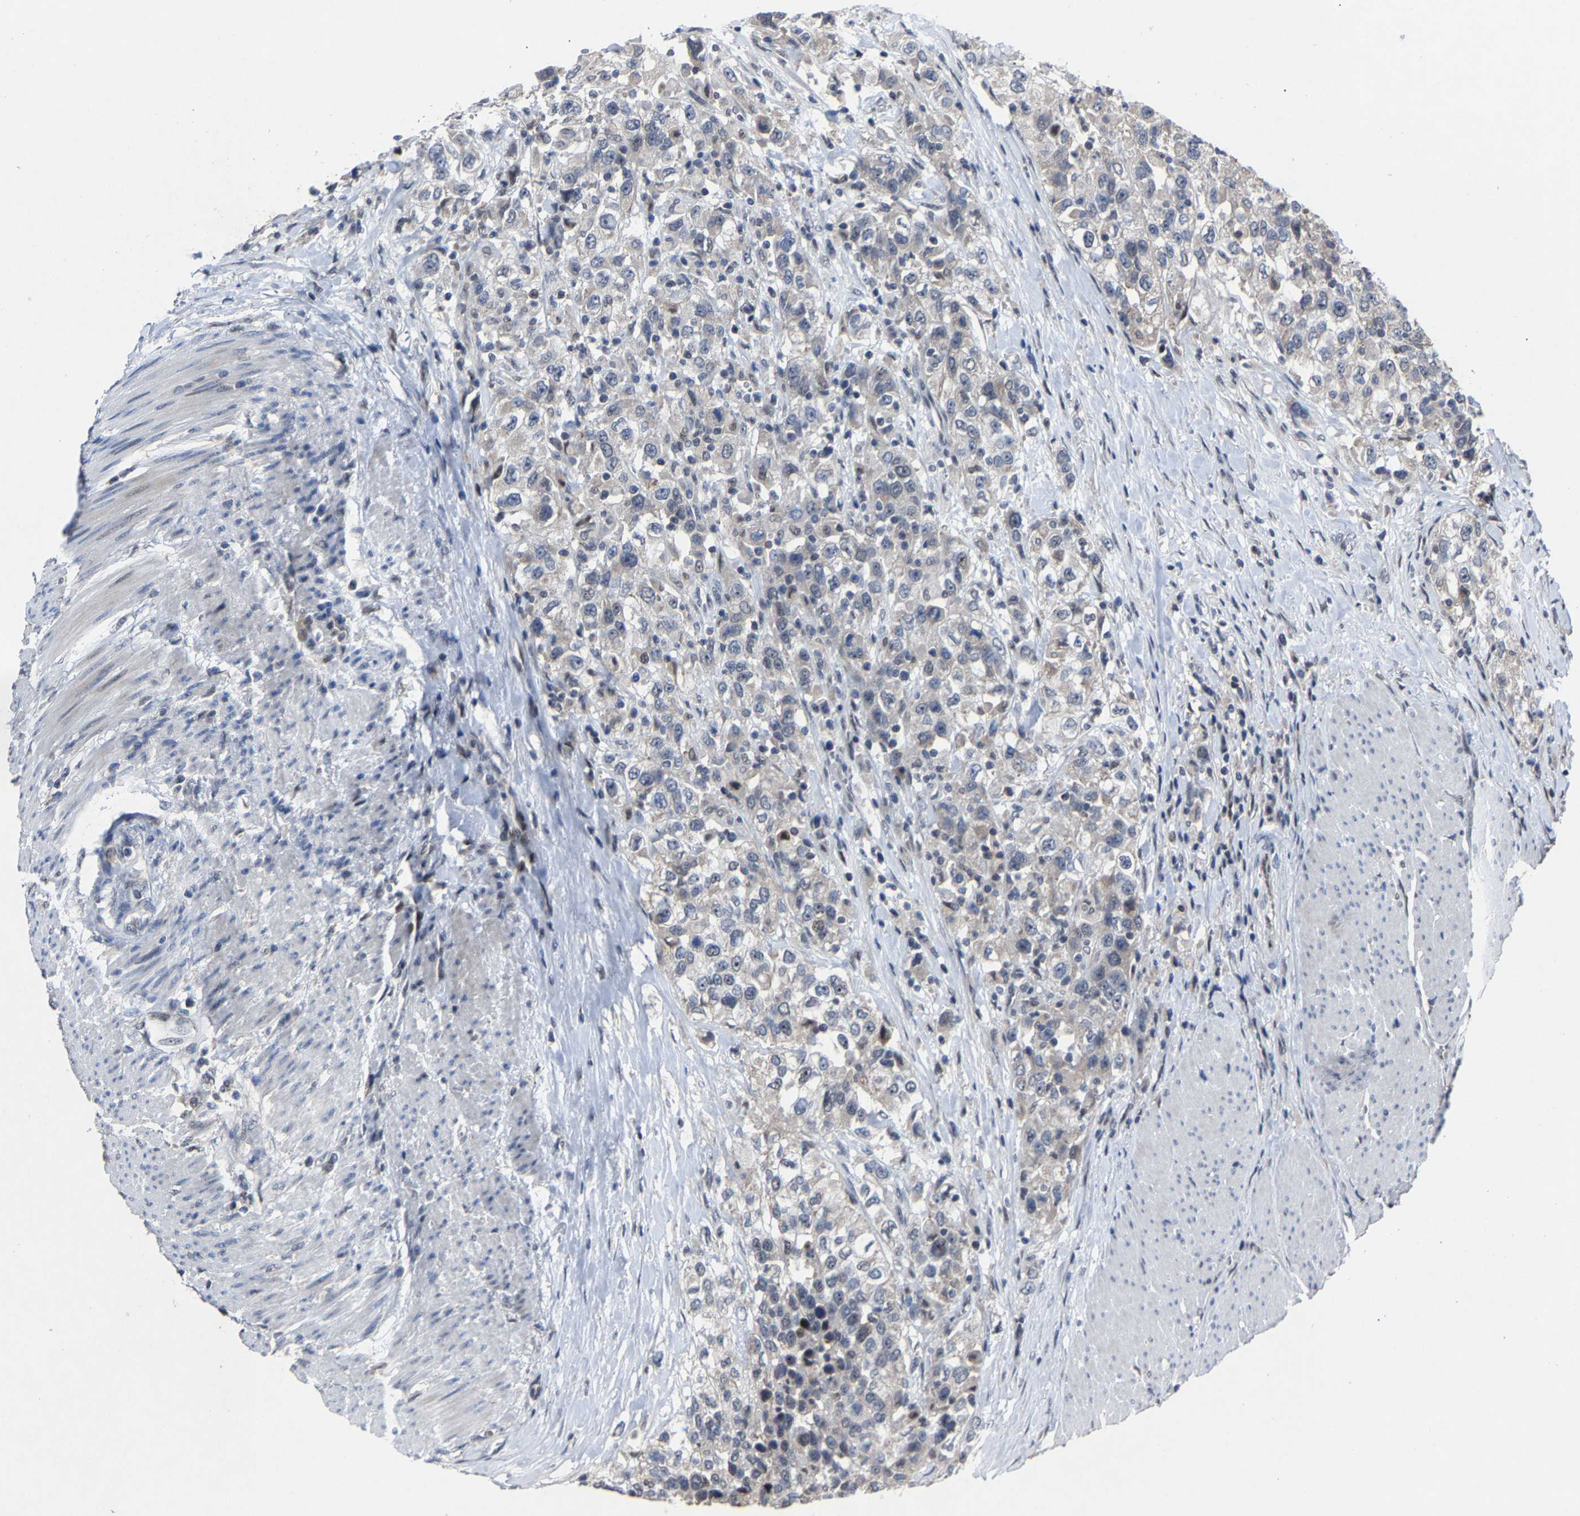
{"staining": {"intensity": "negative", "quantity": "none", "location": "none"}, "tissue": "urothelial cancer", "cell_type": "Tumor cells", "image_type": "cancer", "snomed": [{"axis": "morphology", "description": "Urothelial carcinoma, High grade"}, {"axis": "topography", "description": "Urinary bladder"}], "caption": "Protein analysis of high-grade urothelial carcinoma displays no significant positivity in tumor cells.", "gene": "LSM8", "patient": {"sex": "female", "age": 80}}